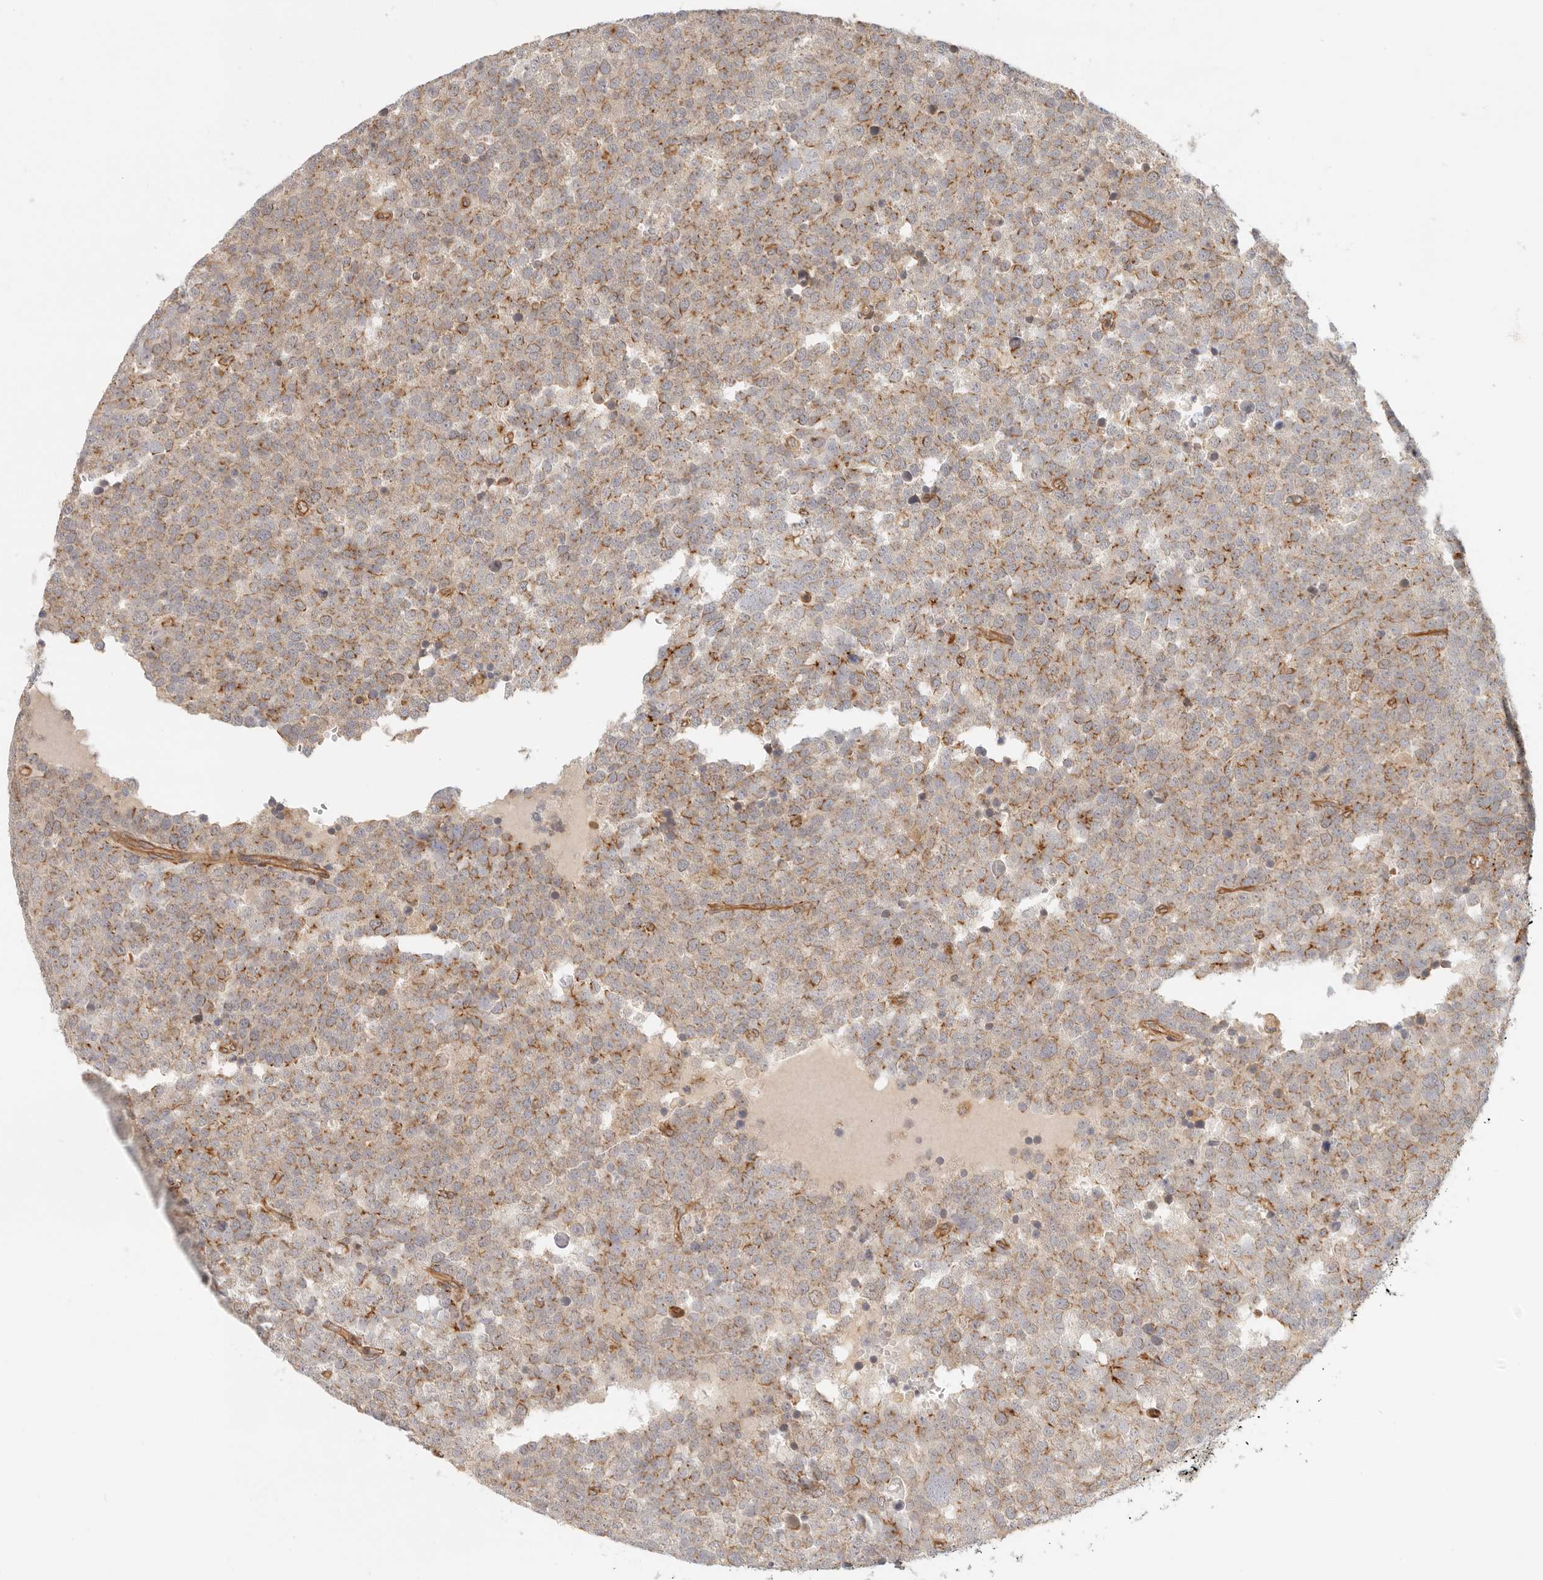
{"staining": {"intensity": "moderate", "quantity": "25%-75%", "location": "cytoplasmic/membranous"}, "tissue": "testis cancer", "cell_type": "Tumor cells", "image_type": "cancer", "snomed": [{"axis": "morphology", "description": "Seminoma, NOS"}, {"axis": "topography", "description": "Testis"}], "caption": "This histopathology image reveals IHC staining of human seminoma (testis), with medium moderate cytoplasmic/membranous expression in approximately 25%-75% of tumor cells.", "gene": "UFSP1", "patient": {"sex": "male", "age": 71}}